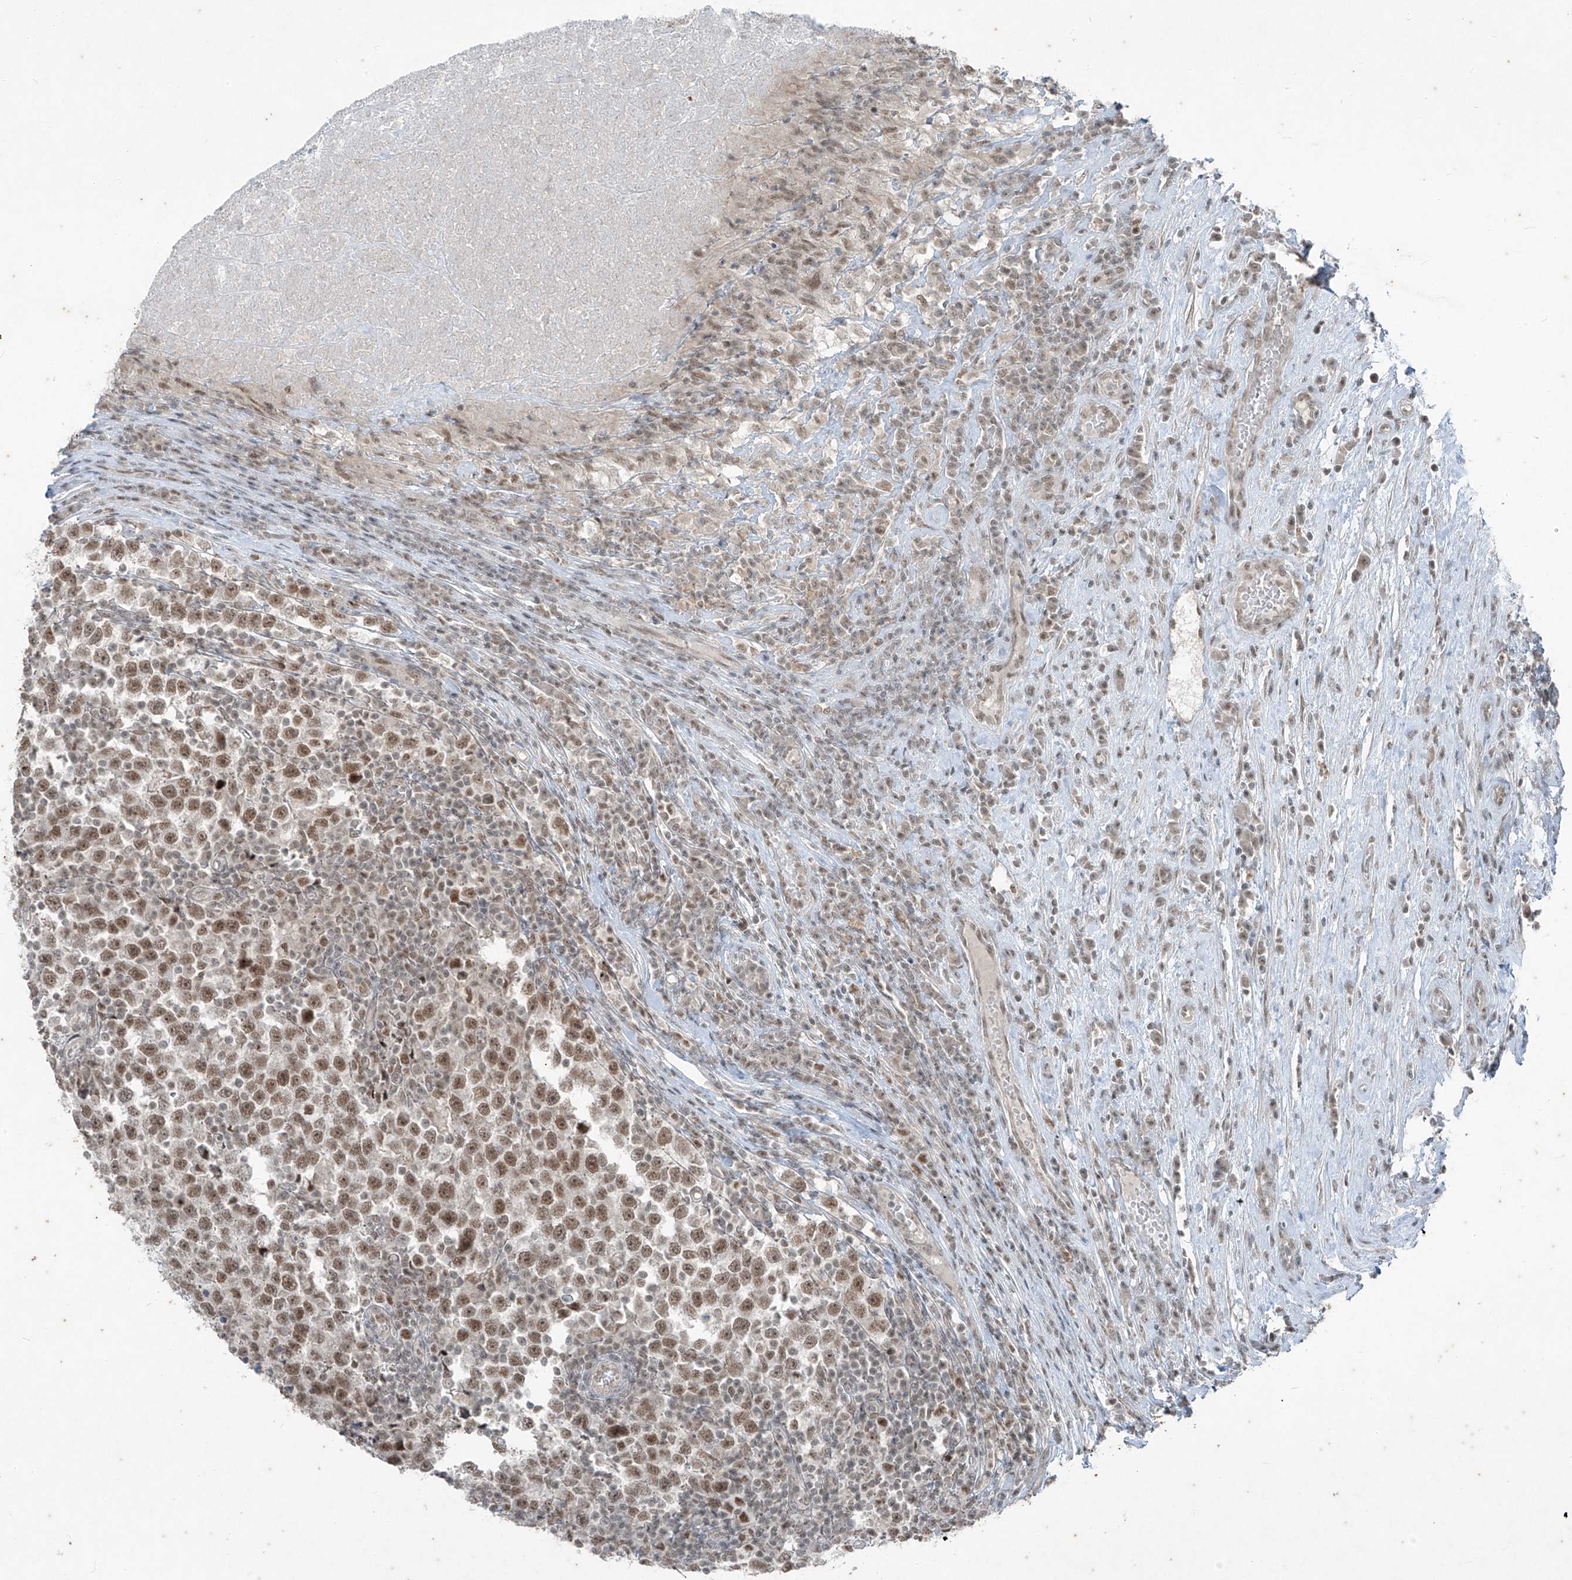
{"staining": {"intensity": "moderate", "quantity": ">75%", "location": "nuclear"}, "tissue": "testis cancer", "cell_type": "Tumor cells", "image_type": "cancer", "snomed": [{"axis": "morphology", "description": "Normal tissue, NOS"}, {"axis": "morphology", "description": "Seminoma, NOS"}, {"axis": "topography", "description": "Testis"}], "caption": "Approximately >75% of tumor cells in human testis cancer (seminoma) reveal moderate nuclear protein expression as visualized by brown immunohistochemical staining.", "gene": "ZNF354B", "patient": {"sex": "male", "age": 43}}